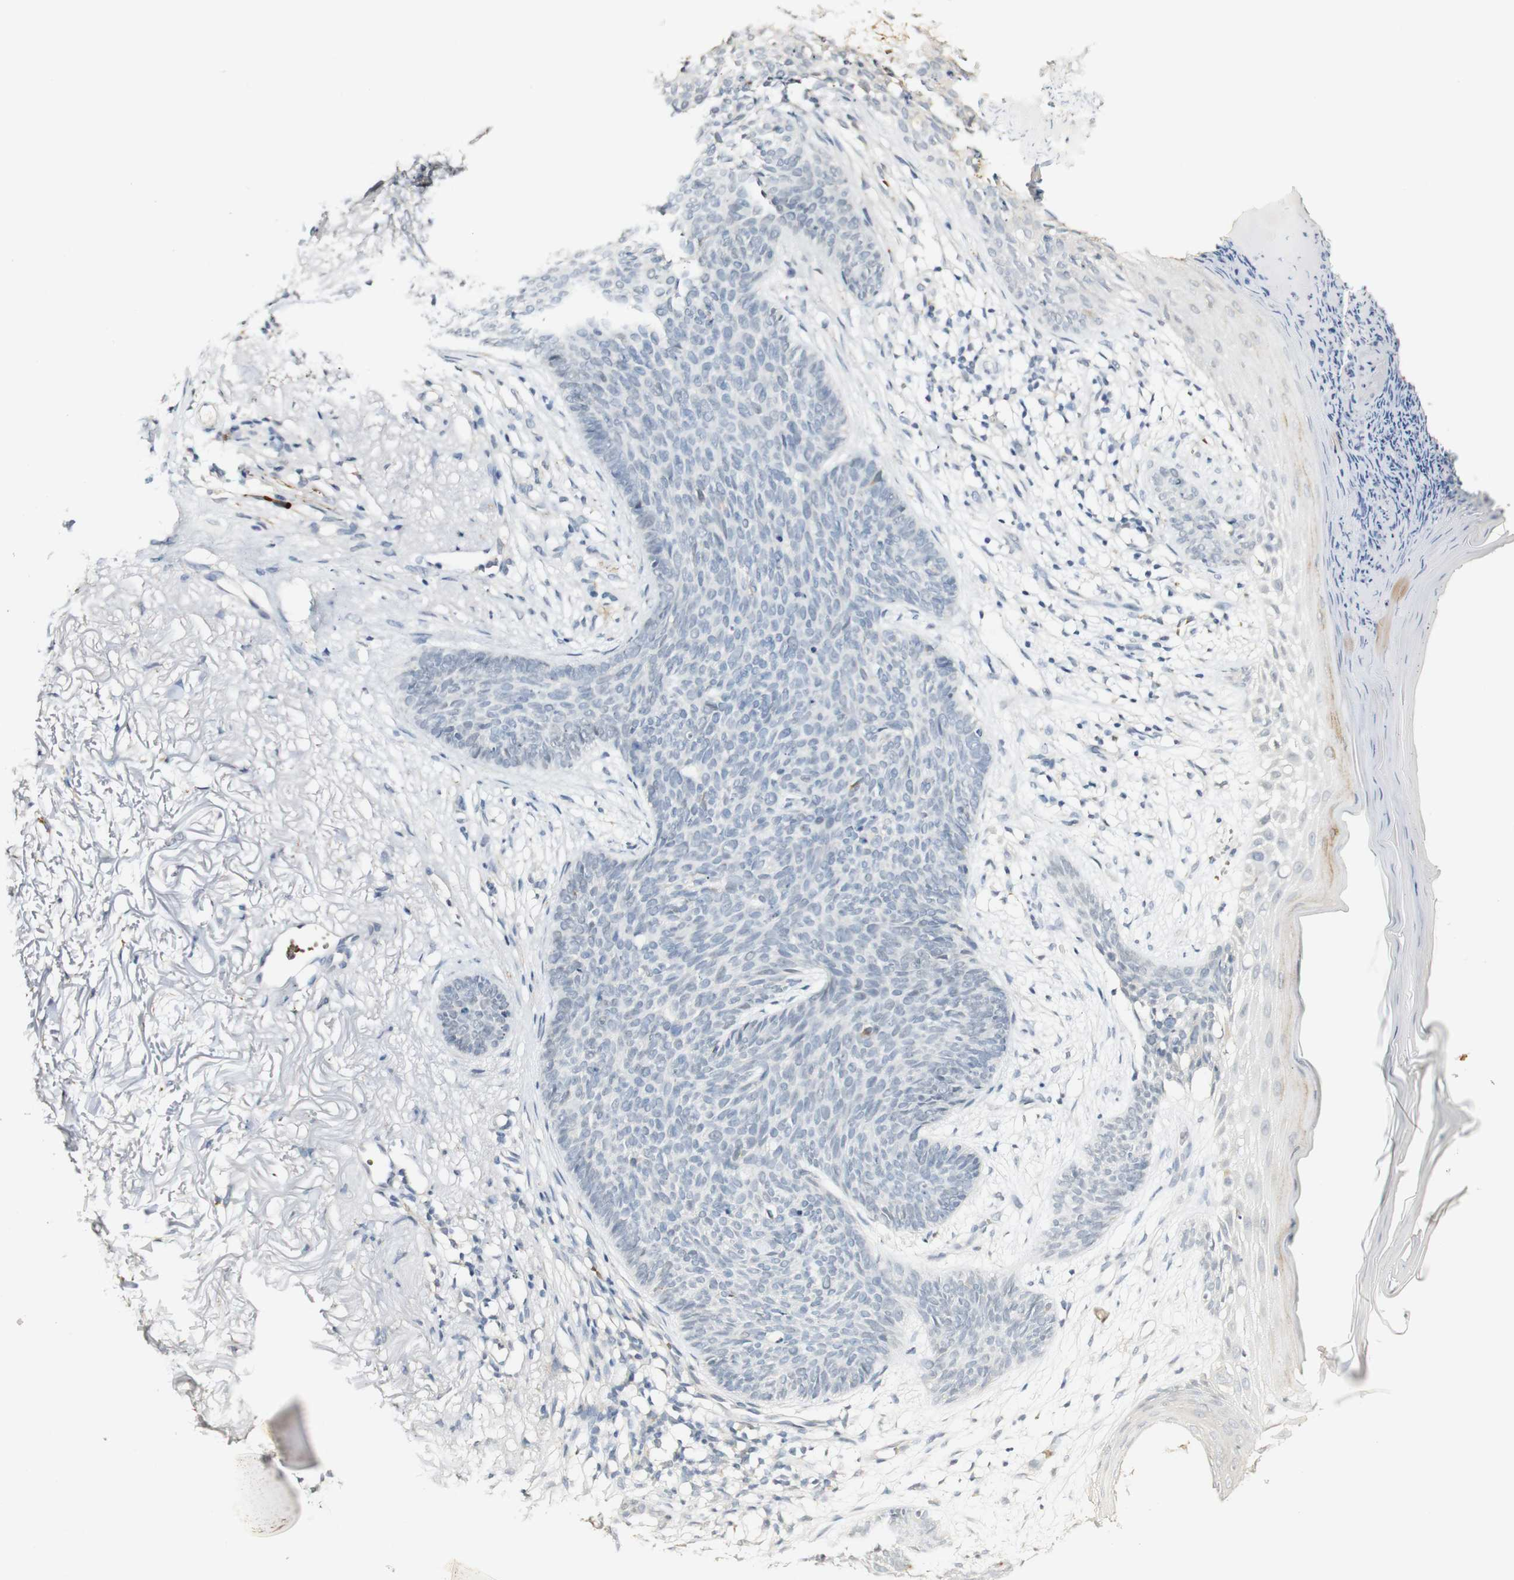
{"staining": {"intensity": "negative", "quantity": "none", "location": "none"}, "tissue": "skin cancer", "cell_type": "Tumor cells", "image_type": "cancer", "snomed": [{"axis": "morphology", "description": "Normal tissue, NOS"}, {"axis": "morphology", "description": "Basal cell carcinoma"}, {"axis": "topography", "description": "Skin"}], "caption": "IHC of skin cancer demonstrates no staining in tumor cells.", "gene": "SYT7", "patient": {"sex": "female", "age": 70}}